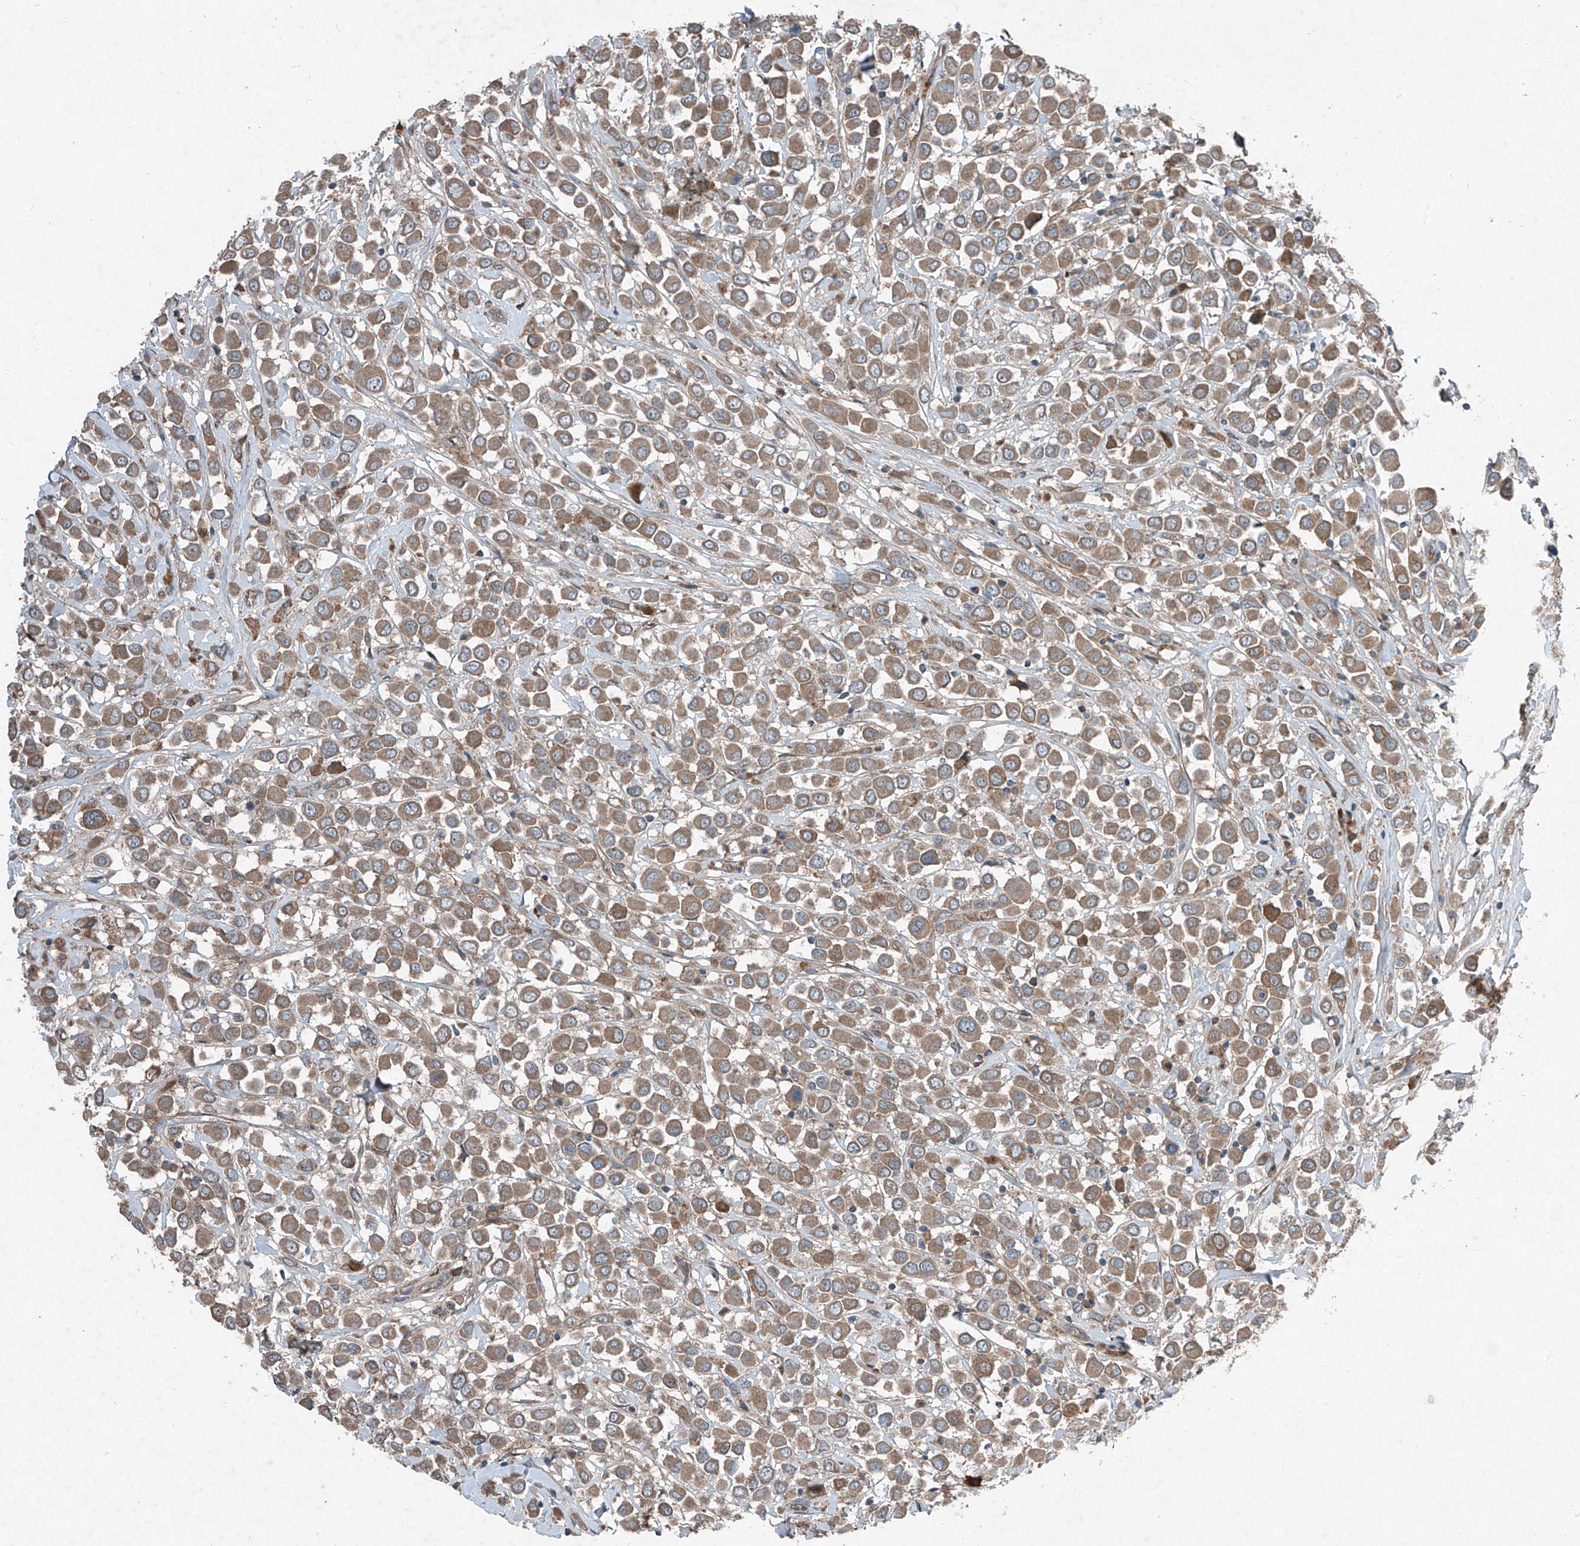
{"staining": {"intensity": "moderate", "quantity": ">75%", "location": "cytoplasmic/membranous"}, "tissue": "breast cancer", "cell_type": "Tumor cells", "image_type": "cancer", "snomed": [{"axis": "morphology", "description": "Duct carcinoma"}, {"axis": "topography", "description": "Breast"}], "caption": "Breast infiltrating ductal carcinoma was stained to show a protein in brown. There is medium levels of moderate cytoplasmic/membranous expression in about >75% of tumor cells.", "gene": "FOXRED2", "patient": {"sex": "female", "age": 61}}